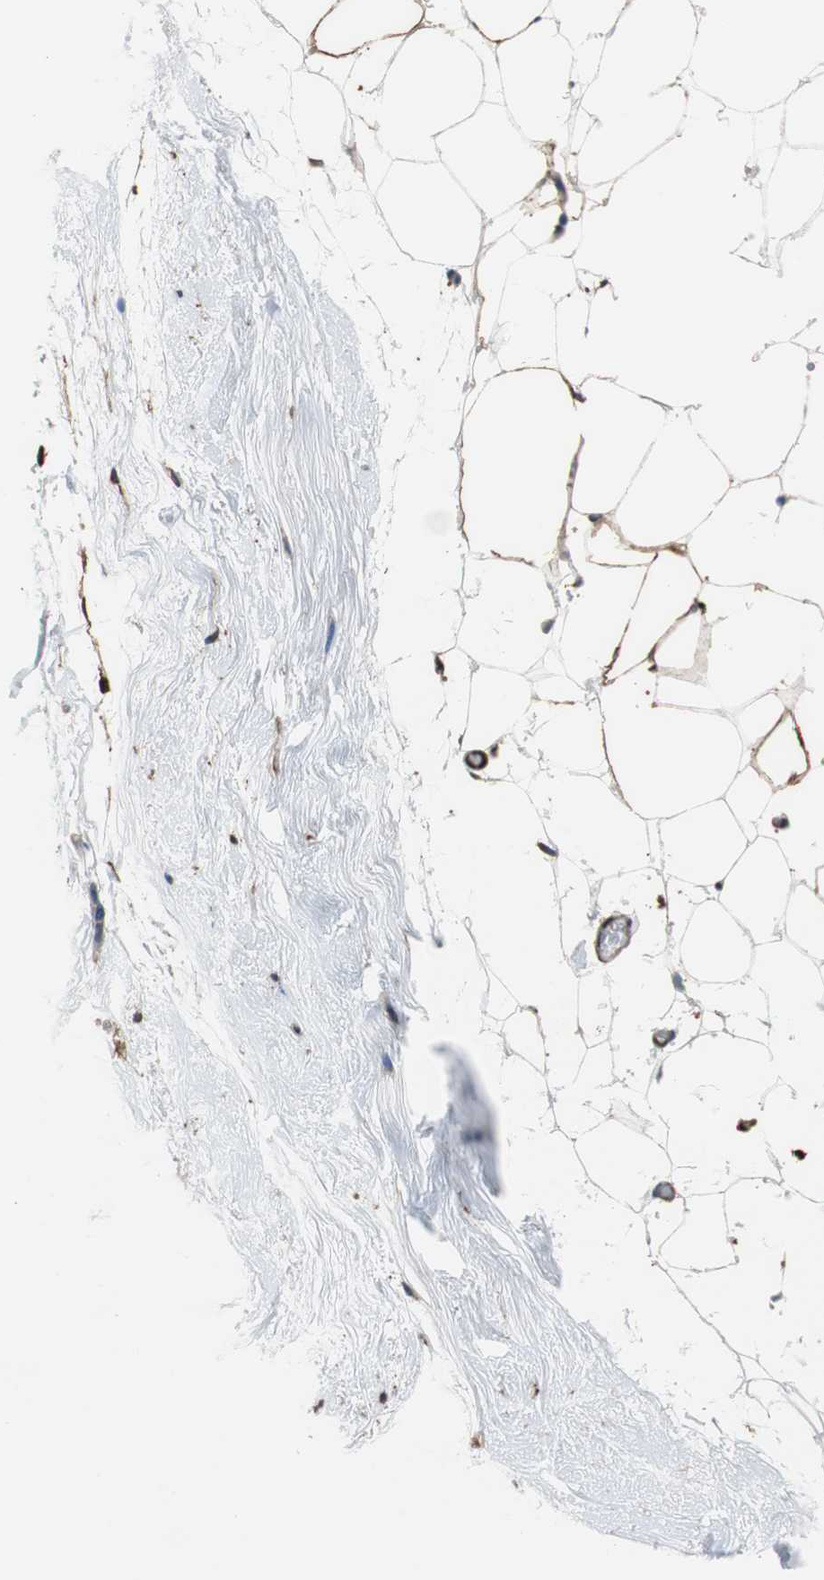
{"staining": {"intensity": "weak", "quantity": "25%-75%", "location": "cytoplasmic/membranous,nuclear"}, "tissue": "breast", "cell_type": "Adipocytes", "image_type": "normal", "snomed": [{"axis": "morphology", "description": "Normal tissue, NOS"}, {"axis": "topography", "description": "Breast"}], "caption": "Adipocytes exhibit weak cytoplasmic/membranous,nuclear staining in approximately 25%-75% of cells in benign breast.", "gene": "ANXA4", "patient": {"sex": "female", "age": 75}}